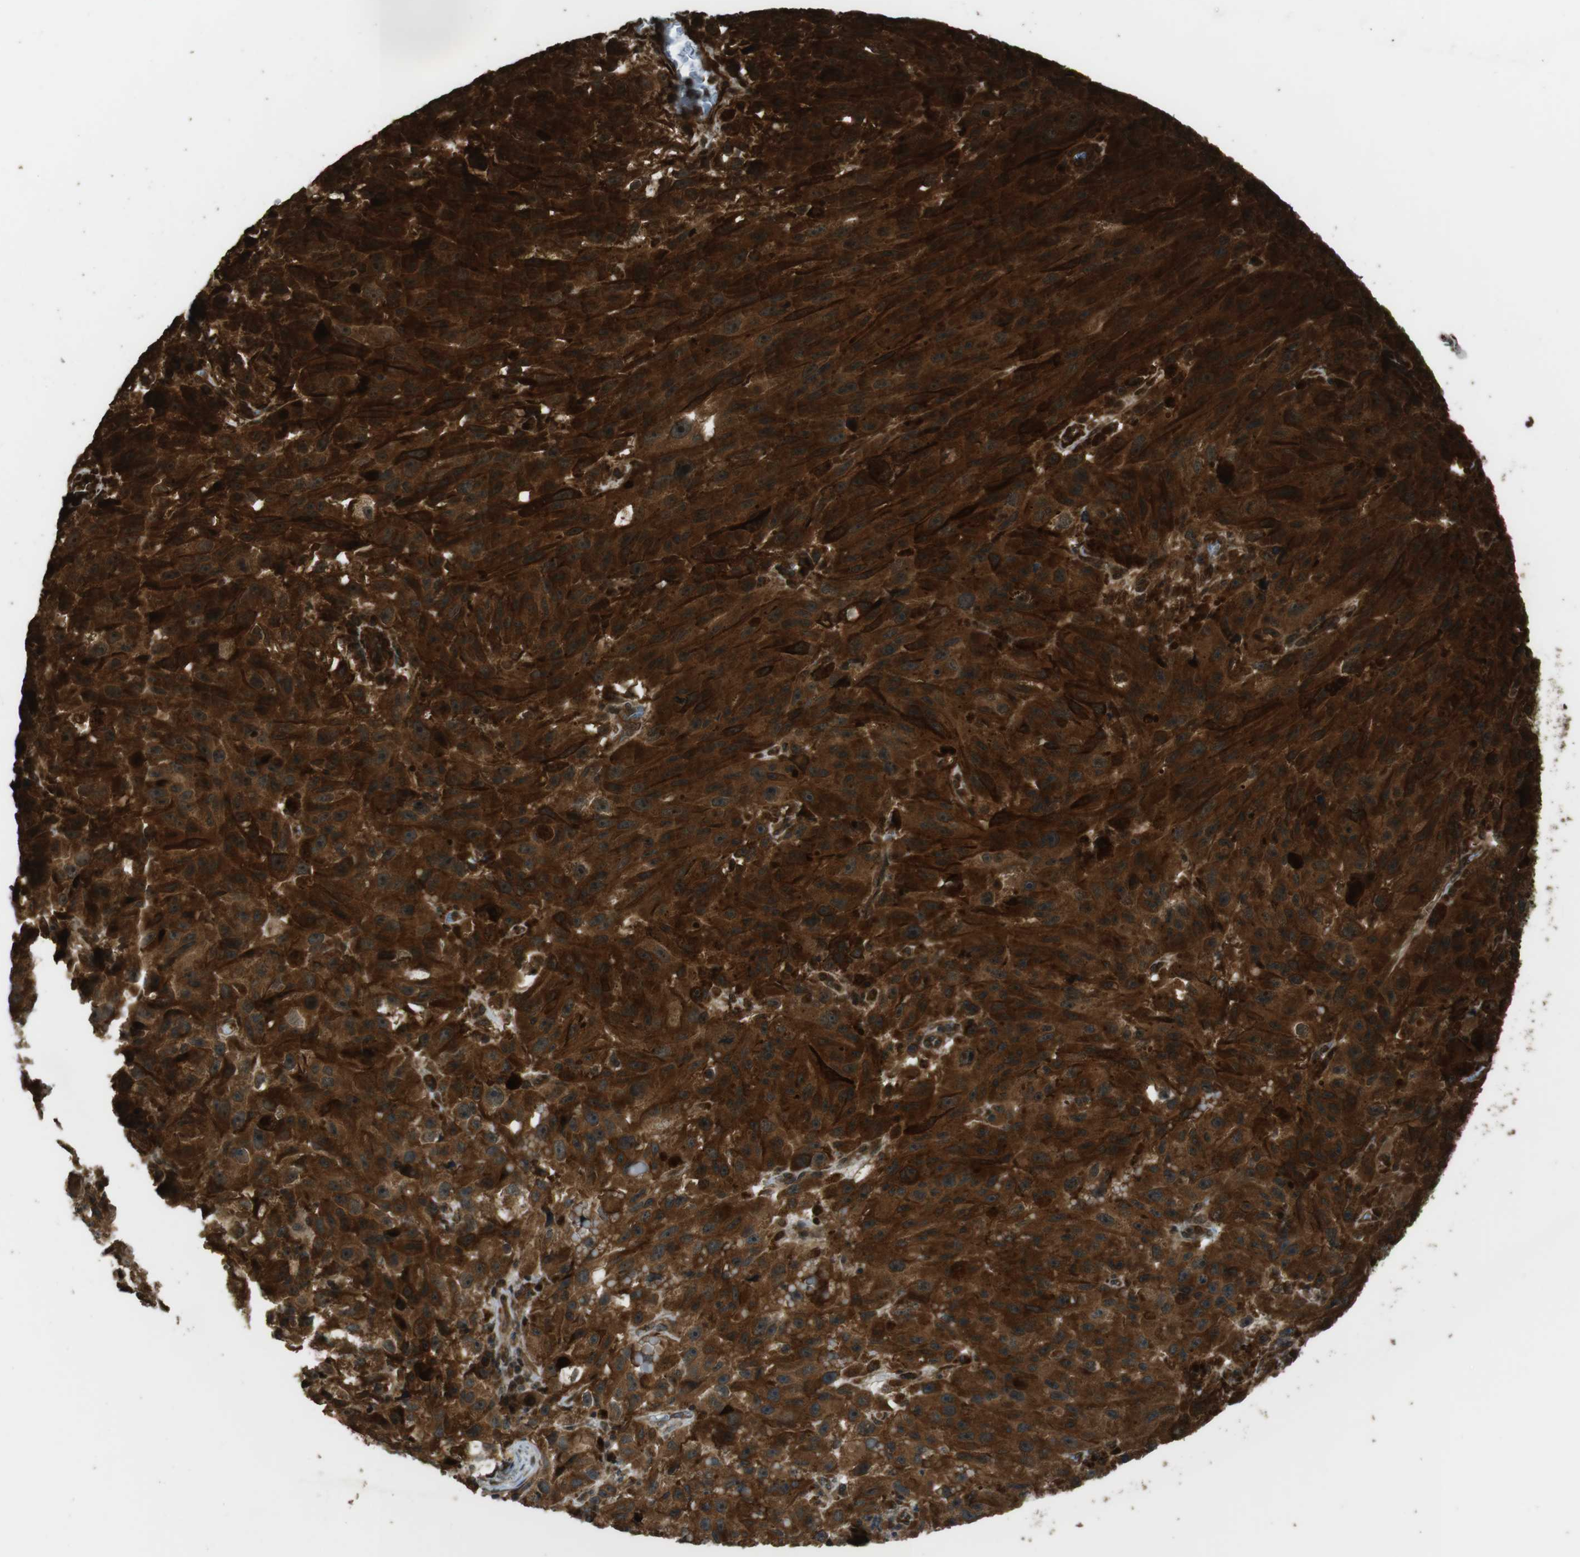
{"staining": {"intensity": "strong", "quantity": ">75%", "location": "cytoplasmic/membranous"}, "tissue": "melanoma", "cell_type": "Tumor cells", "image_type": "cancer", "snomed": [{"axis": "morphology", "description": "Malignant melanoma, NOS"}, {"axis": "topography", "description": "Skin"}], "caption": "Protein expression analysis of melanoma reveals strong cytoplasmic/membranous staining in about >75% of tumor cells. The staining was performed using DAB (3,3'-diaminobenzidine) to visualize the protein expression in brown, while the nuclei were stained in blue with hematoxylin (Magnification: 20x).", "gene": "MSRB3", "patient": {"sex": "female", "age": 104}}